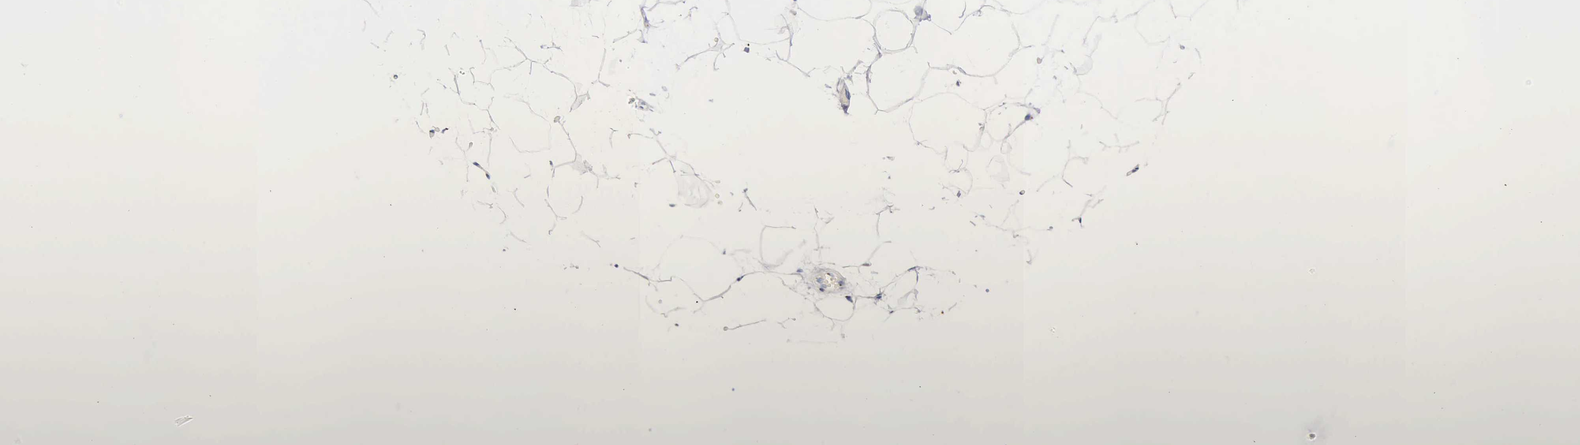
{"staining": {"intensity": "negative", "quantity": "none", "location": "none"}, "tissue": "adipose tissue", "cell_type": "Adipocytes", "image_type": "normal", "snomed": [{"axis": "morphology", "description": "Normal tissue, NOS"}, {"axis": "morphology", "description": "Fibrosis, NOS"}, {"axis": "topography", "description": "Breast"}], "caption": "This is a micrograph of immunohistochemistry staining of unremarkable adipose tissue, which shows no staining in adipocytes. (DAB (3,3'-diaminobenzidine) immunohistochemistry, high magnification).", "gene": "GOLGA5", "patient": {"sex": "female", "age": 24}}